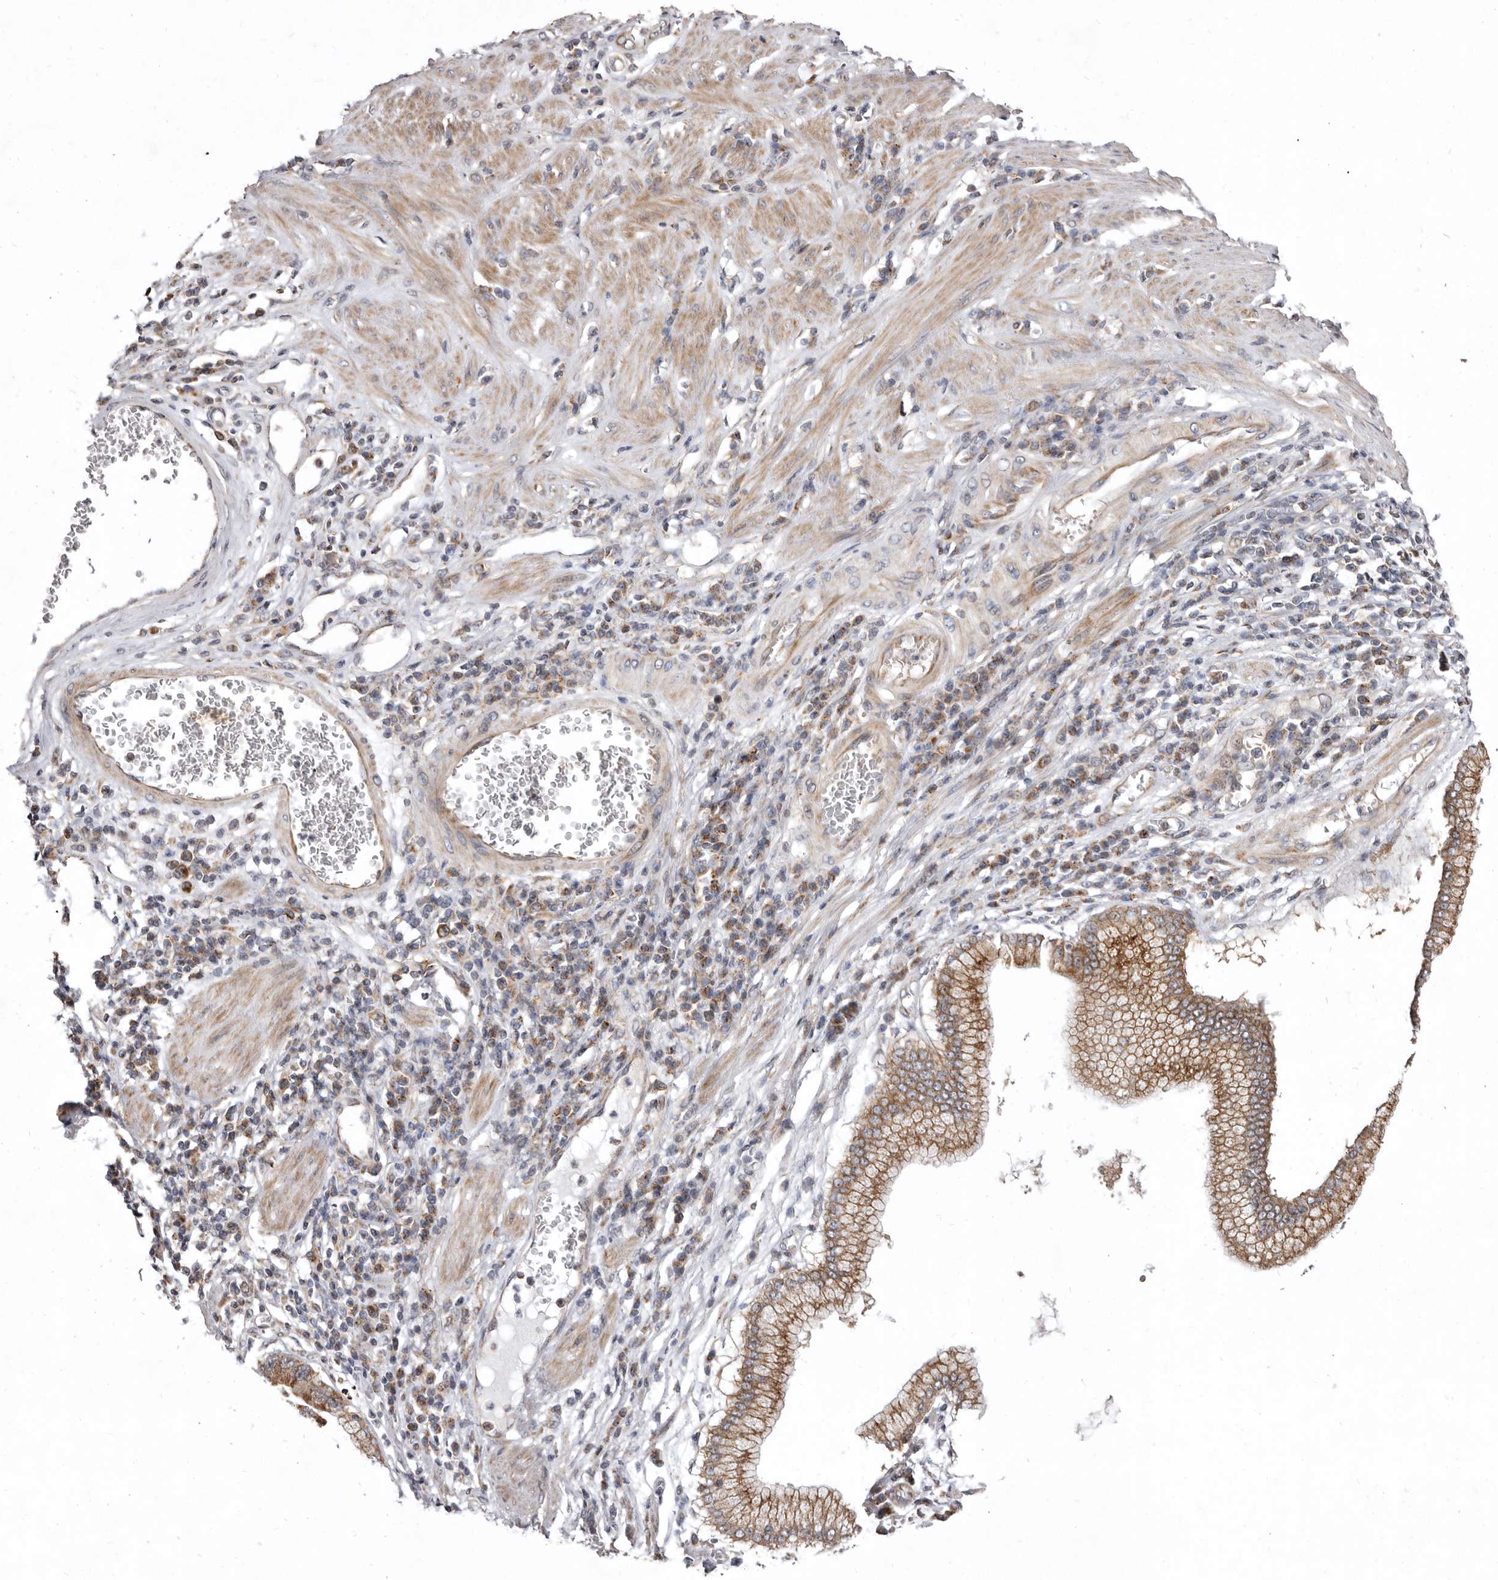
{"staining": {"intensity": "weak", "quantity": ">75%", "location": "cytoplasmic/membranous"}, "tissue": "stomach cancer", "cell_type": "Tumor cells", "image_type": "cancer", "snomed": [{"axis": "morphology", "description": "Adenocarcinoma, NOS"}, {"axis": "topography", "description": "Stomach"}], "caption": "Protein expression analysis of stomach adenocarcinoma exhibits weak cytoplasmic/membranous expression in approximately >75% of tumor cells.", "gene": "SMC4", "patient": {"sex": "male", "age": 59}}